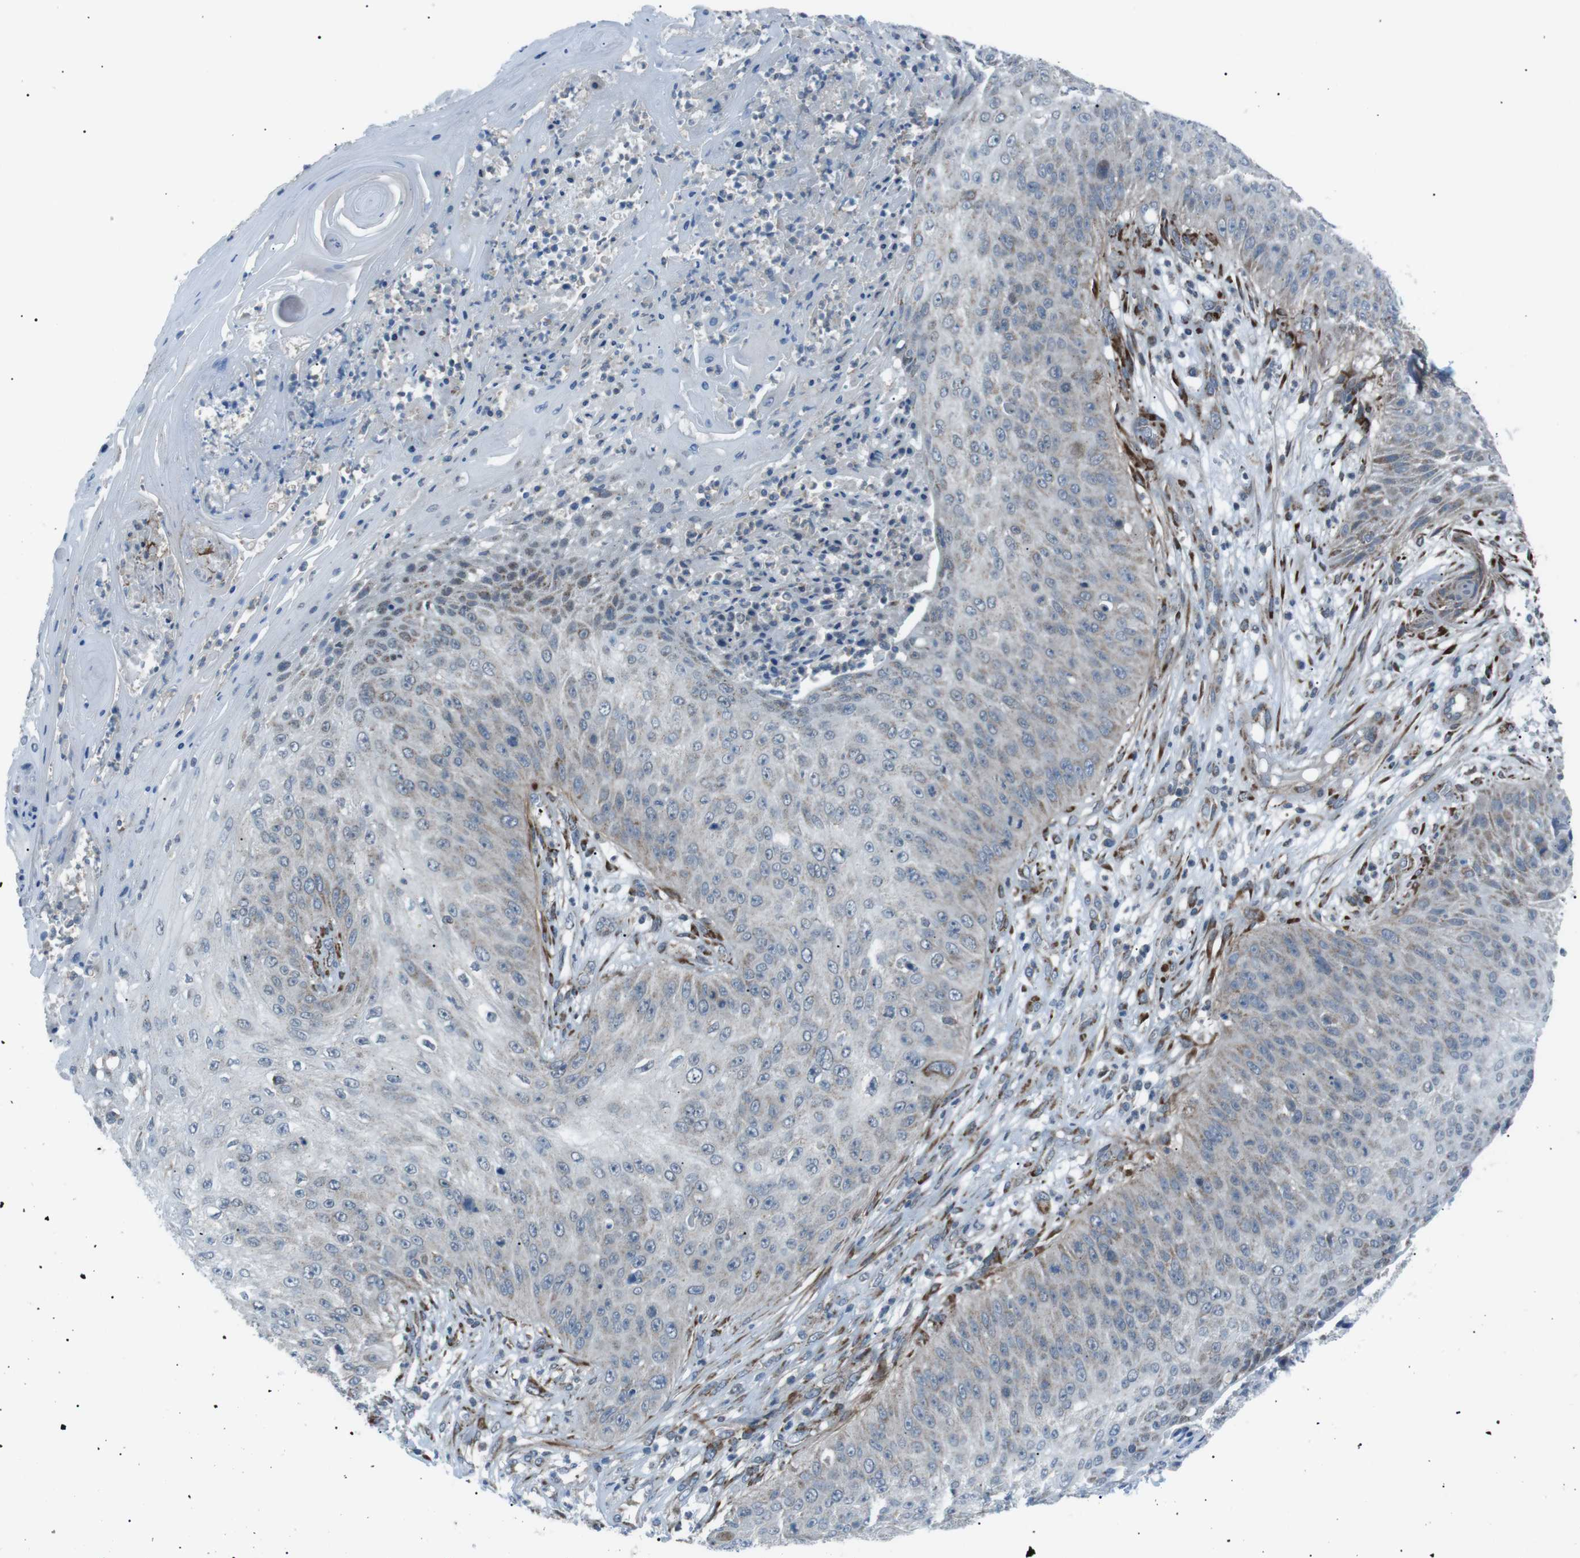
{"staining": {"intensity": "negative", "quantity": "none", "location": "none"}, "tissue": "skin cancer", "cell_type": "Tumor cells", "image_type": "cancer", "snomed": [{"axis": "morphology", "description": "Squamous cell carcinoma, NOS"}, {"axis": "topography", "description": "Skin"}], "caption": "Protein analysis of skin squamous cell carcinoma demonstrates no significant staining in tumor cells.", "gene": "ARID5B", "patient": {"sex": "female", "age": 80}}